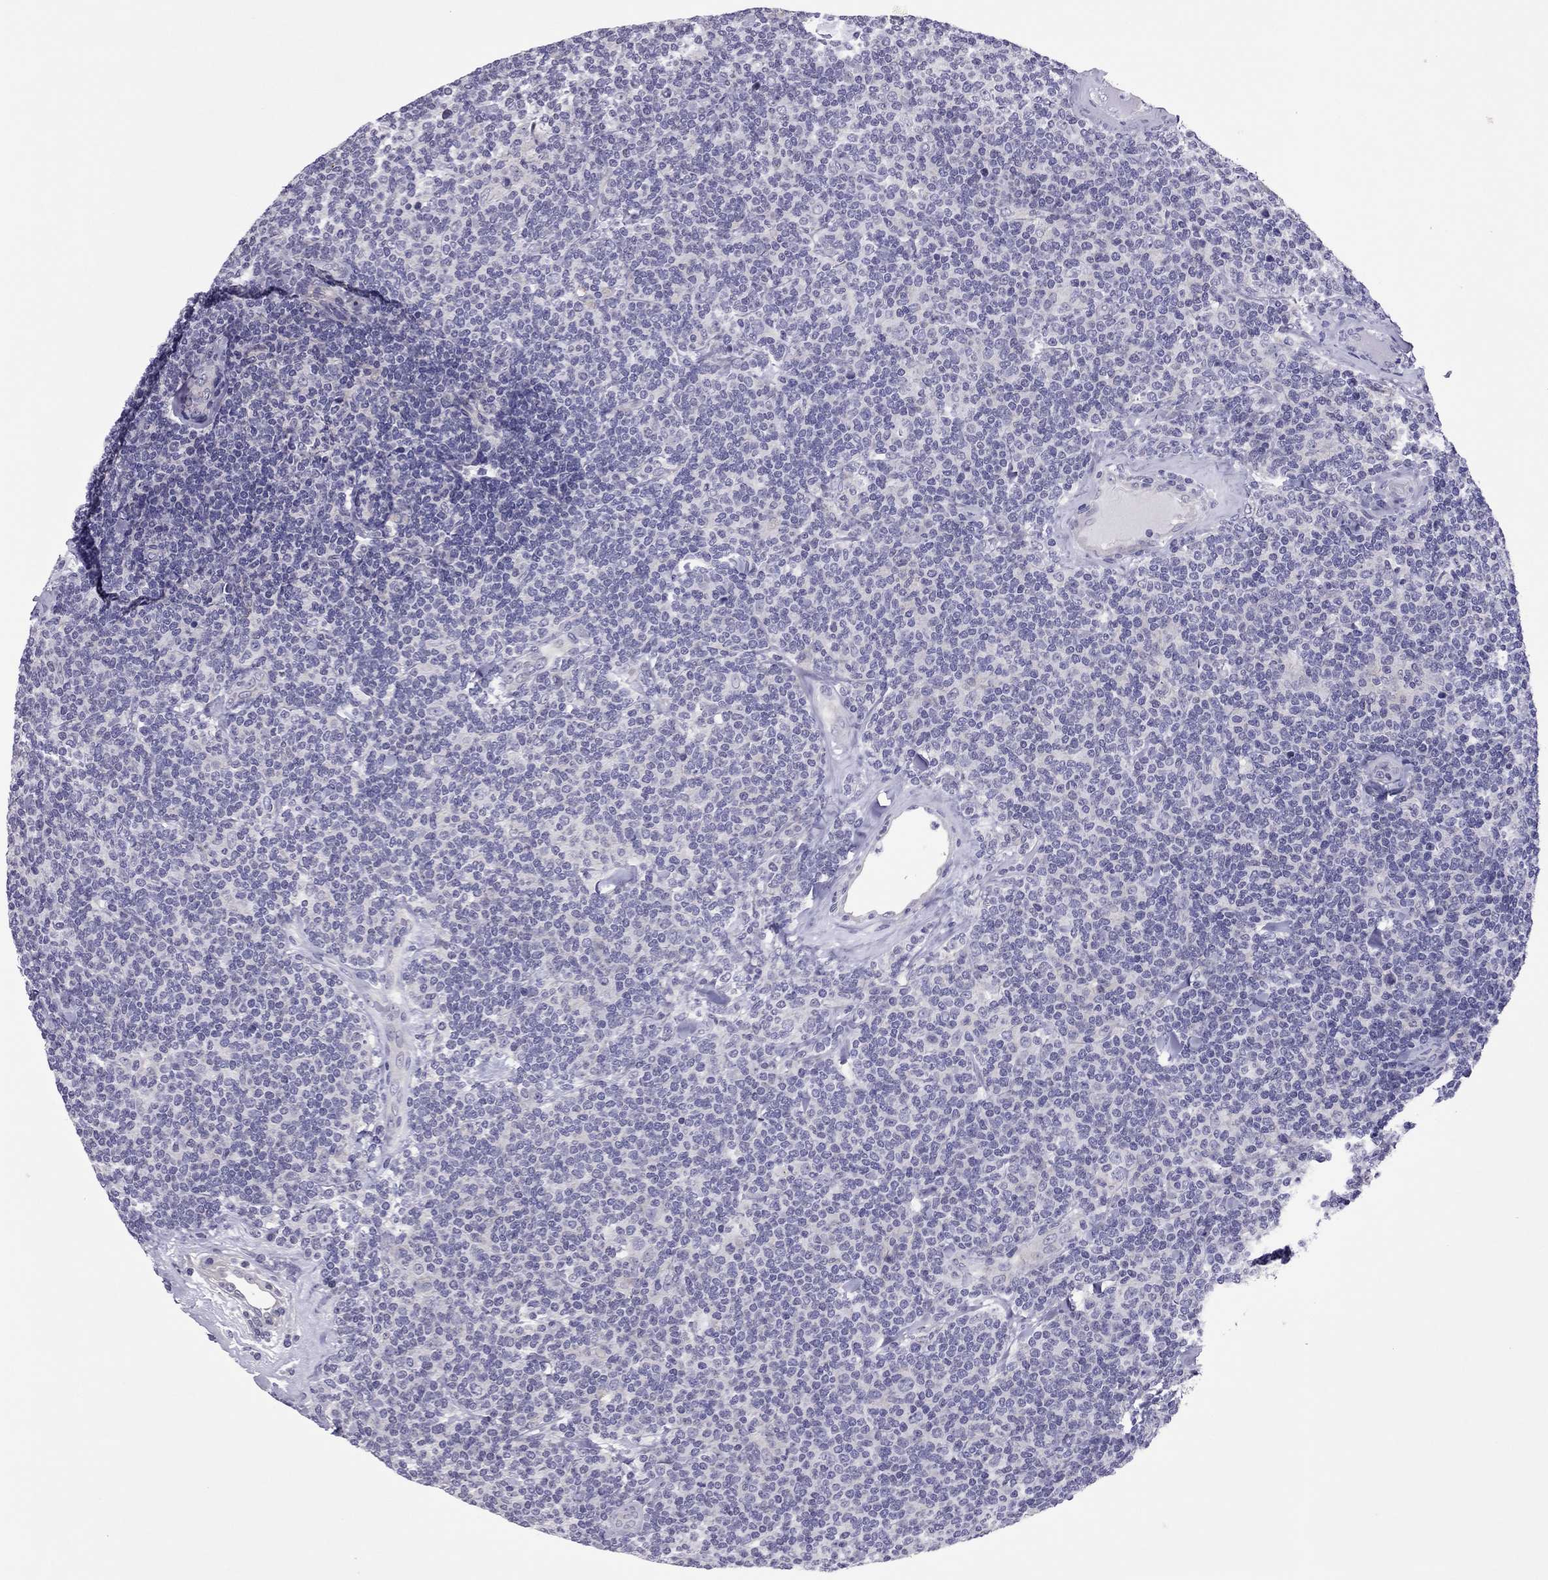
{"staining": {"intensity": "negative", "quantity": "none", "location": "none"}, "tissue": "lymphoma", "cell_type": "Tumor cells", "image_type": "cancer", "snomed": [{"axis": "morphology", "description": "Malignant lymphoma, non-Hodgkin's type, Low grade"}, {"axis": "topography", "description": "Lymph node"}], "caption": "Lymphoma was stained to show a protein in brown. There is no significant staining in tumor cells.", "gene": "SLC16A8", "patient": {"sex": "female", "age": 56}}